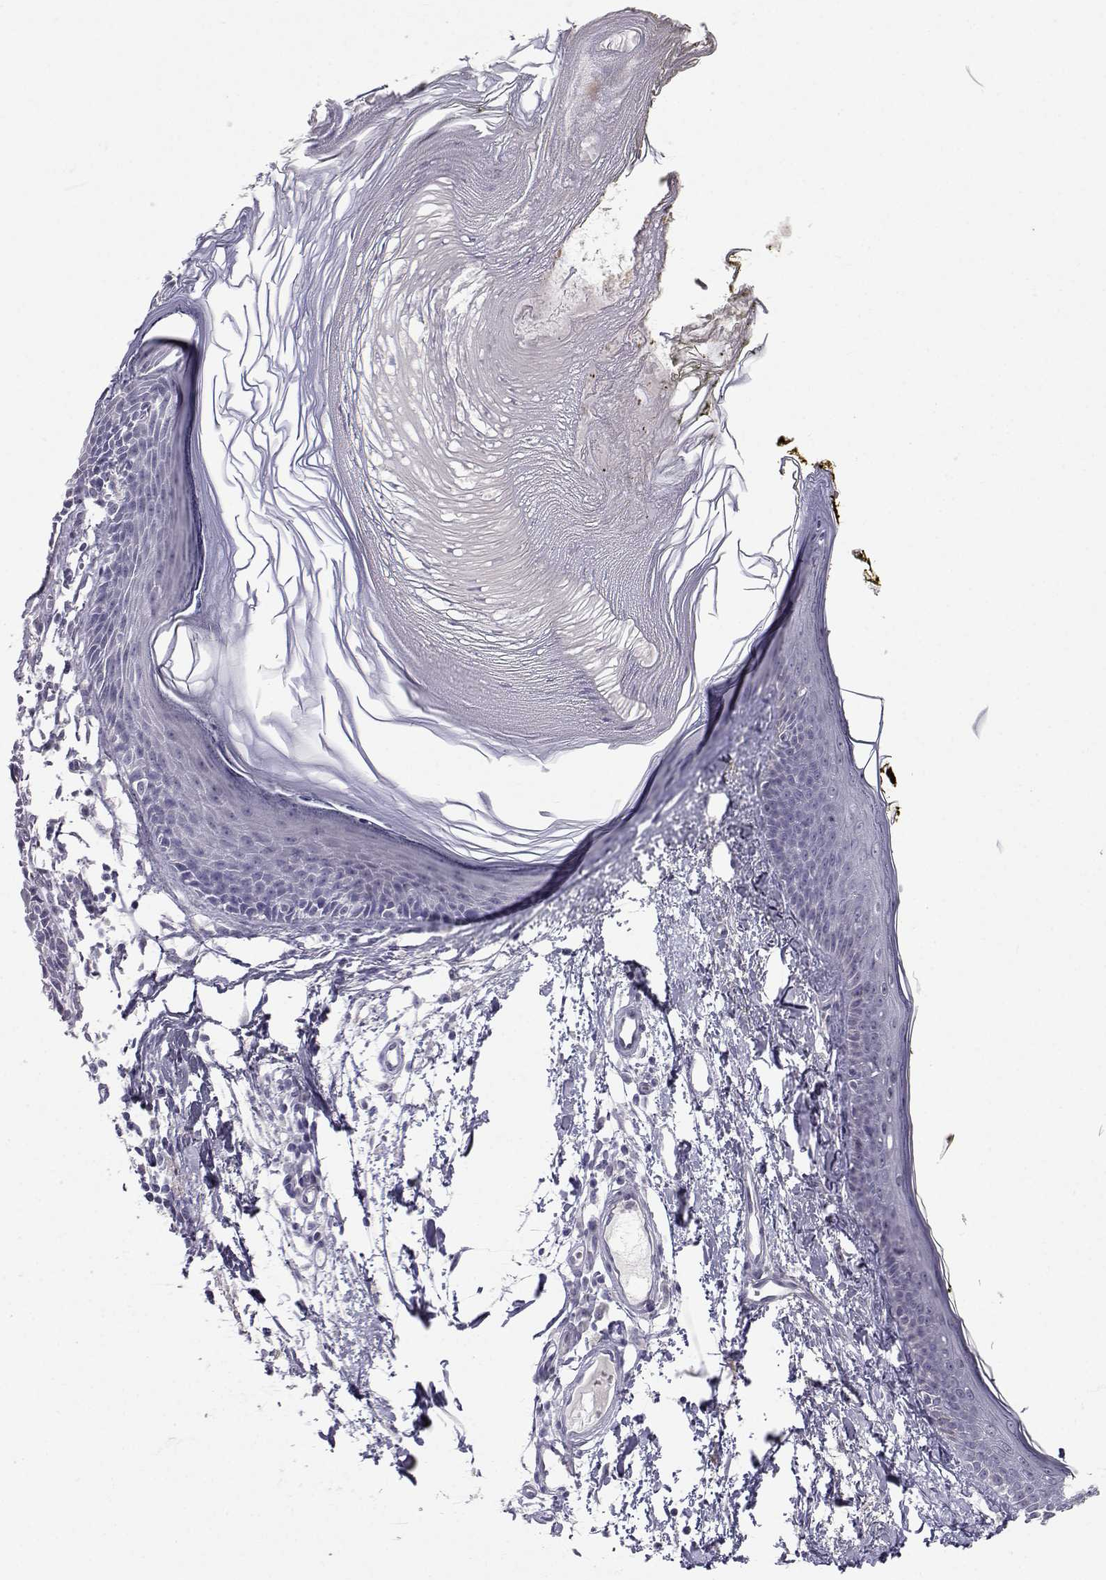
{"staining": {"intensity": "negative", "quantity": "none", "location": "none"}, "tissue": "skin", "cell_type": "Fibroblasts", "image_type": "normal", "snomed": [{"axis": "morphology", "description": "Normal tissue, NOS"}, {"axis": "topography", "description": "Skin"}], "caption": "Fibroblasts show no significant positivity in unremarkable skin. Brightfield microscopy of immunohistochemistry (IHC) stained with DAB (brown) and hematoxylin (blue), captured at high magnification.", "gene": "SLC6A3", "patient": {"sex": "male", "age": 76}}